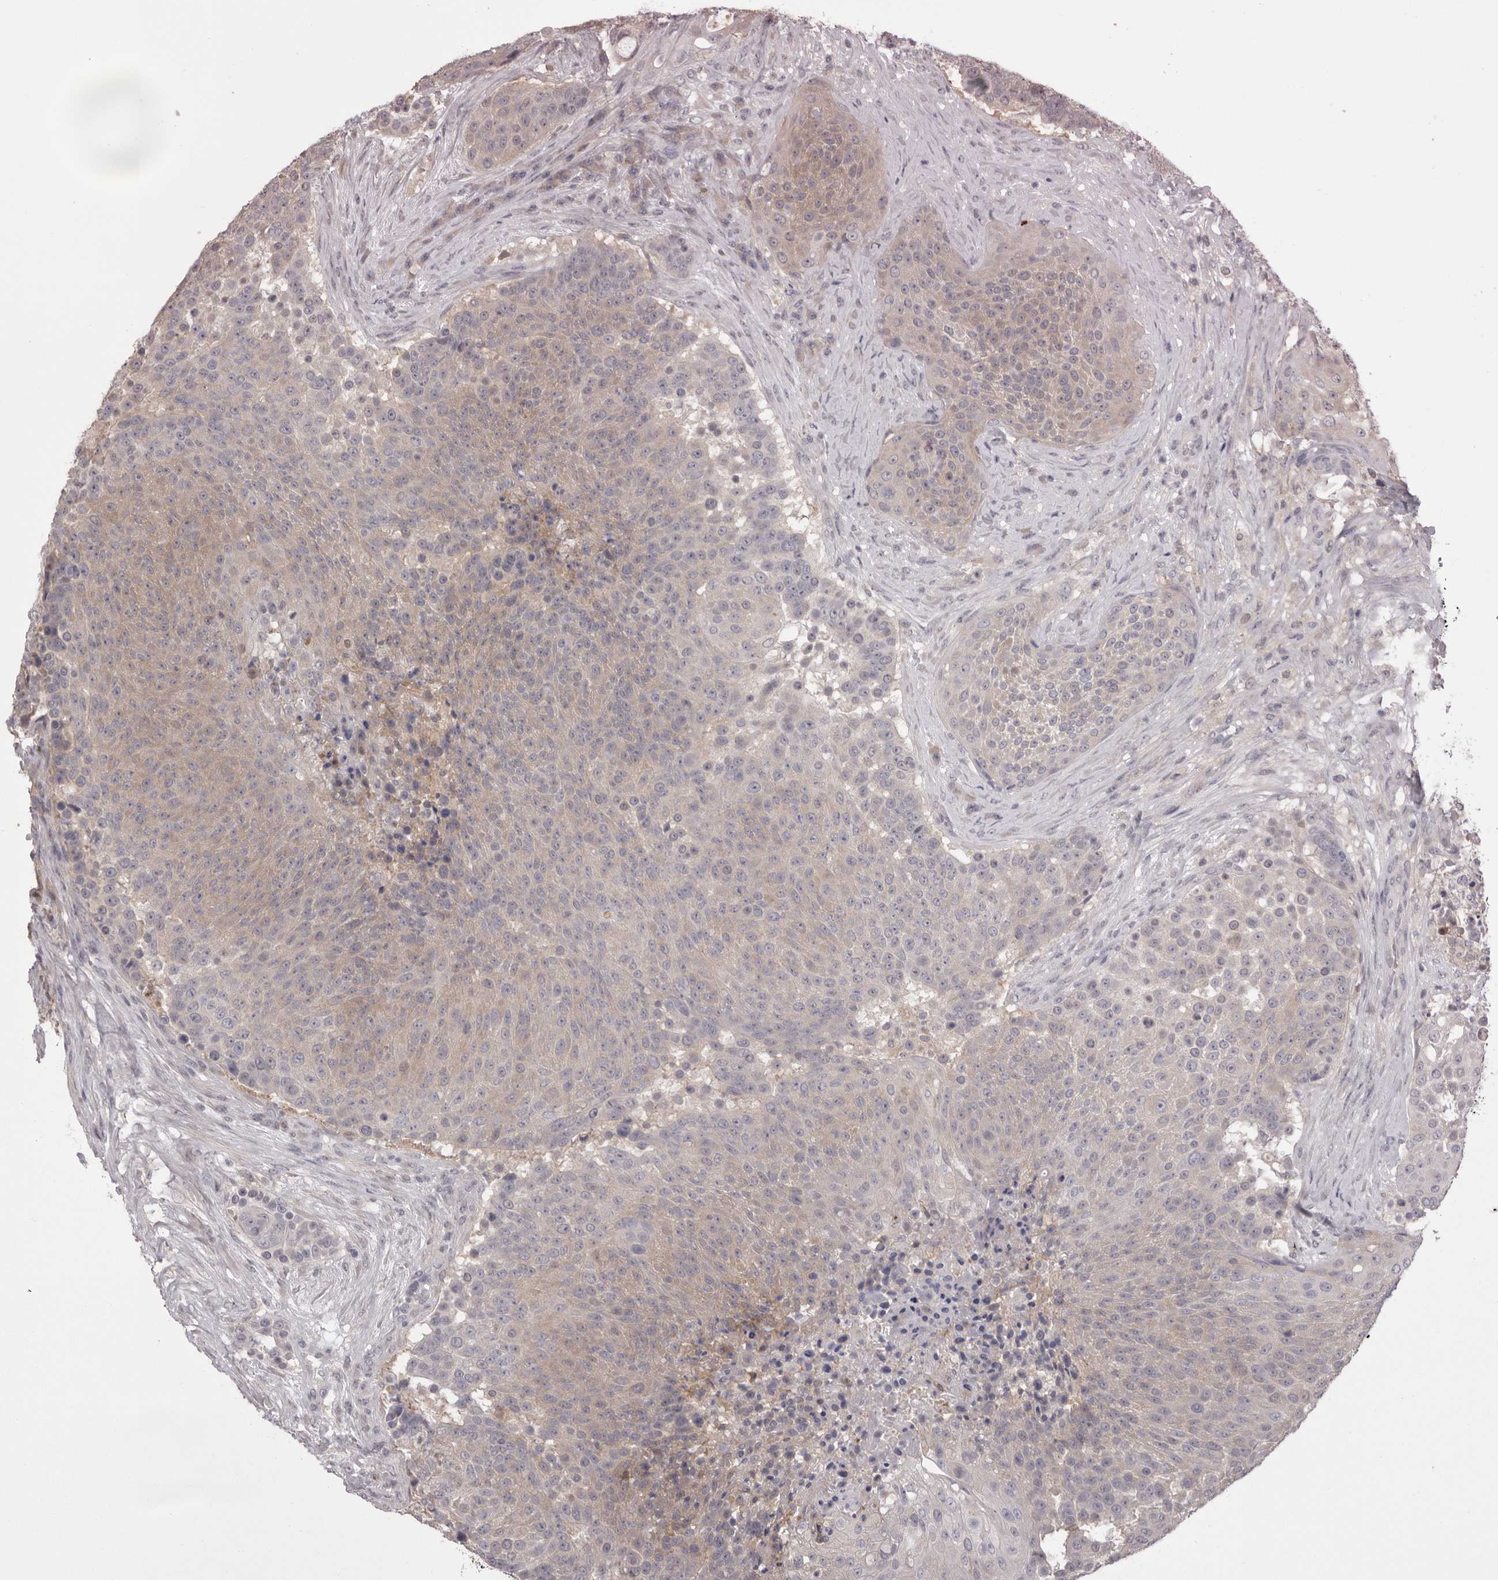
{"staining": {"intensity": "weak", "quantity": "25%-75%", "location": "cytoplasmic/membranous"}, "tissue": "urothelial cancer", "cell_type": "Tumor cells", "image_type": "cancer", "snomed": [{"axis": "morphology", "description": "Urothelial carcinoma, High grade"}, {"axis": "topography", "description": "Urinary bladder"}], "caption": "Urothelial cancer stained with immunohistochemistry (IHC) demonstrates weak cytoplasmic/membranous staining in about 25%-75% of tumor cells.", "gene": "MDH1", "patient": {"sex": "female", "age": 63}}